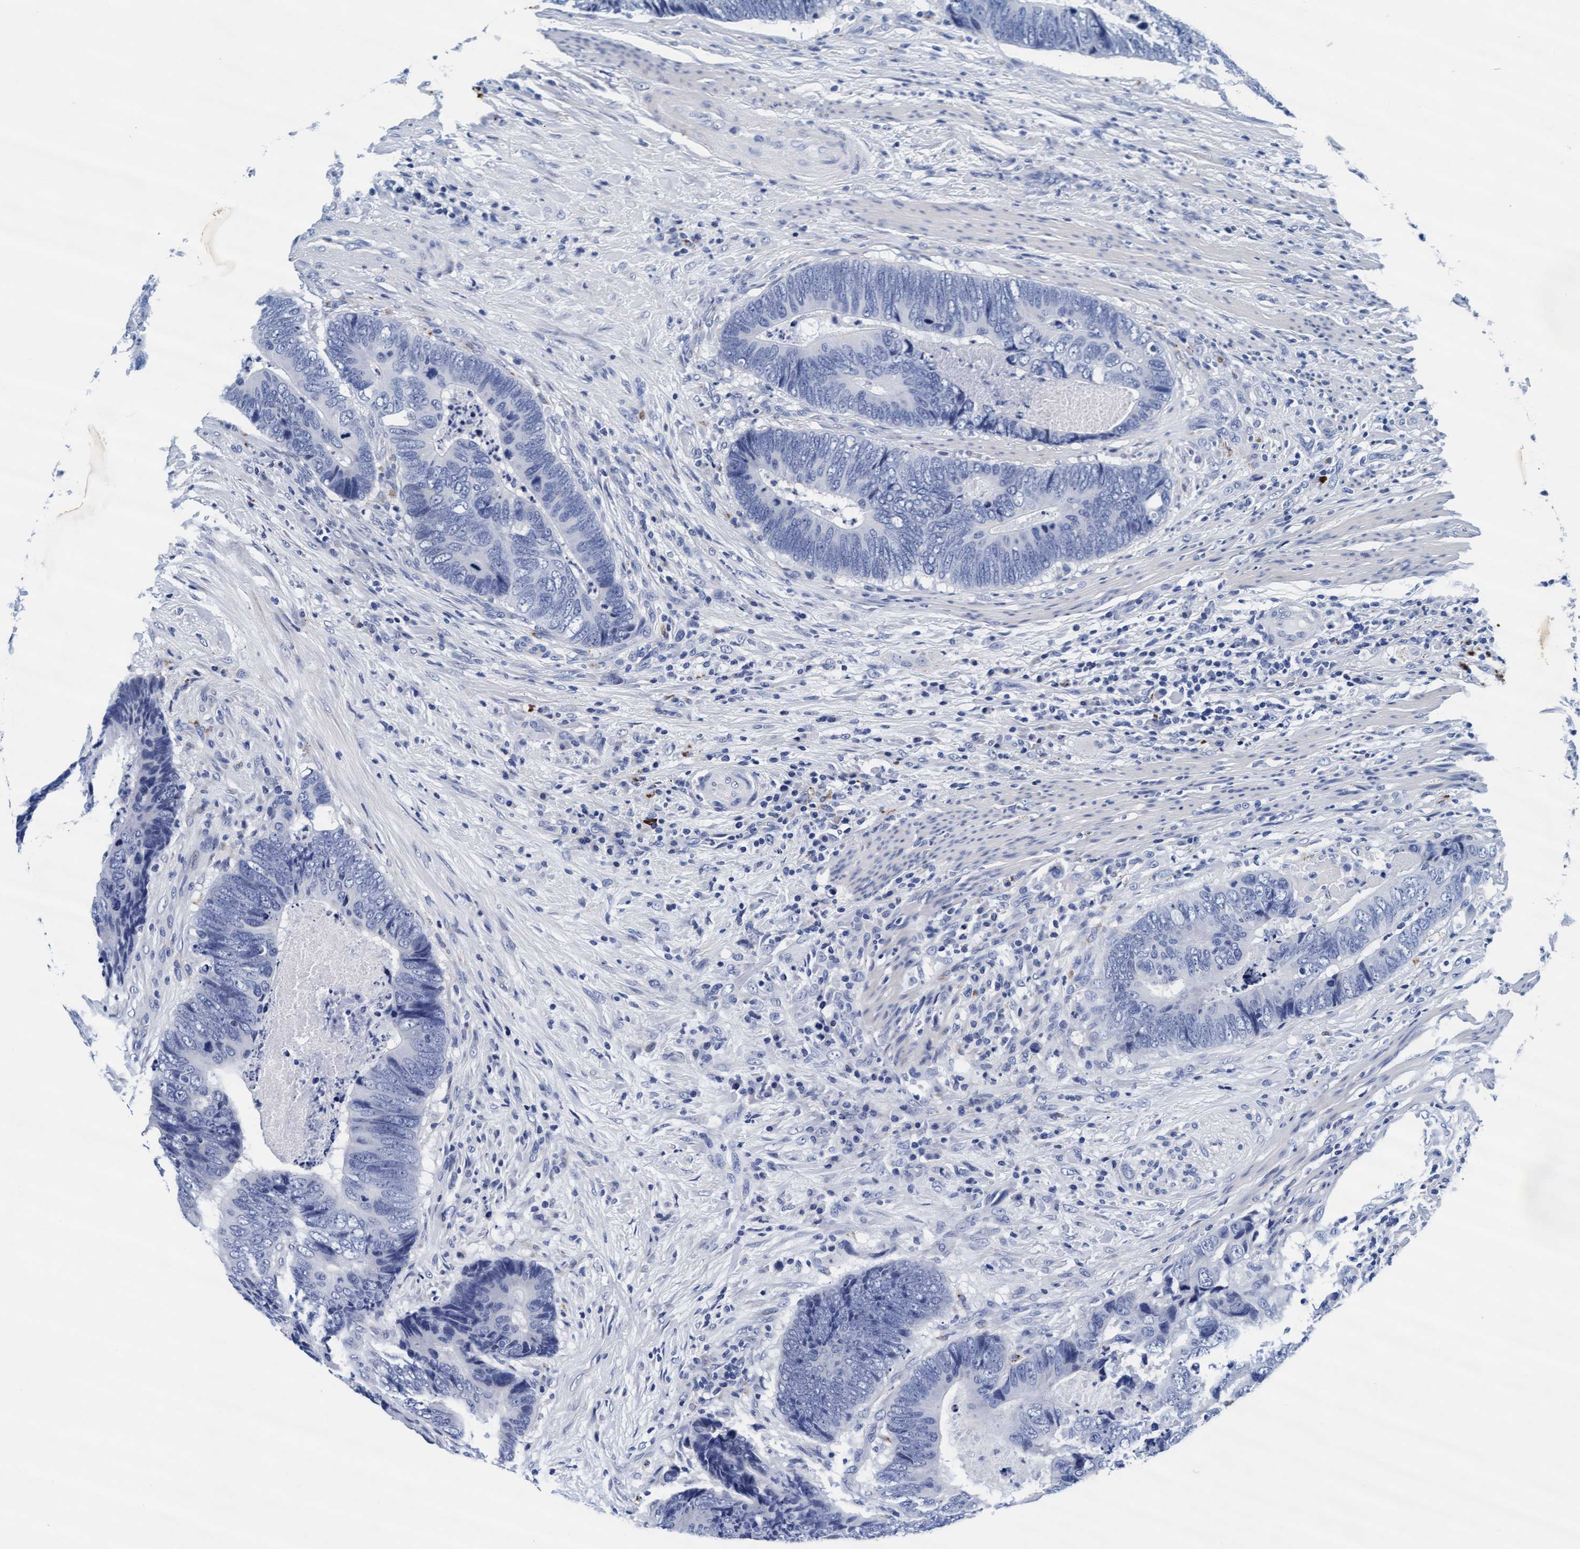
{"staining": {"intensity": "negative", "quantity": "none", "location": "none"}, "tissue": "colorectal cancer", "cell_type": "Tumor cells", "image_type": "cancer", "snomed": [{"axis": "morphology", "description": "Adenocarcinoma, NOS"}, {"axis": "topography", "description": "Colon"}], "caption": "Tumor cells are negative for protein expression in human colorectal cancer.", "gene": "ARSG", "patient": {"sex": "male", "age": 56}}